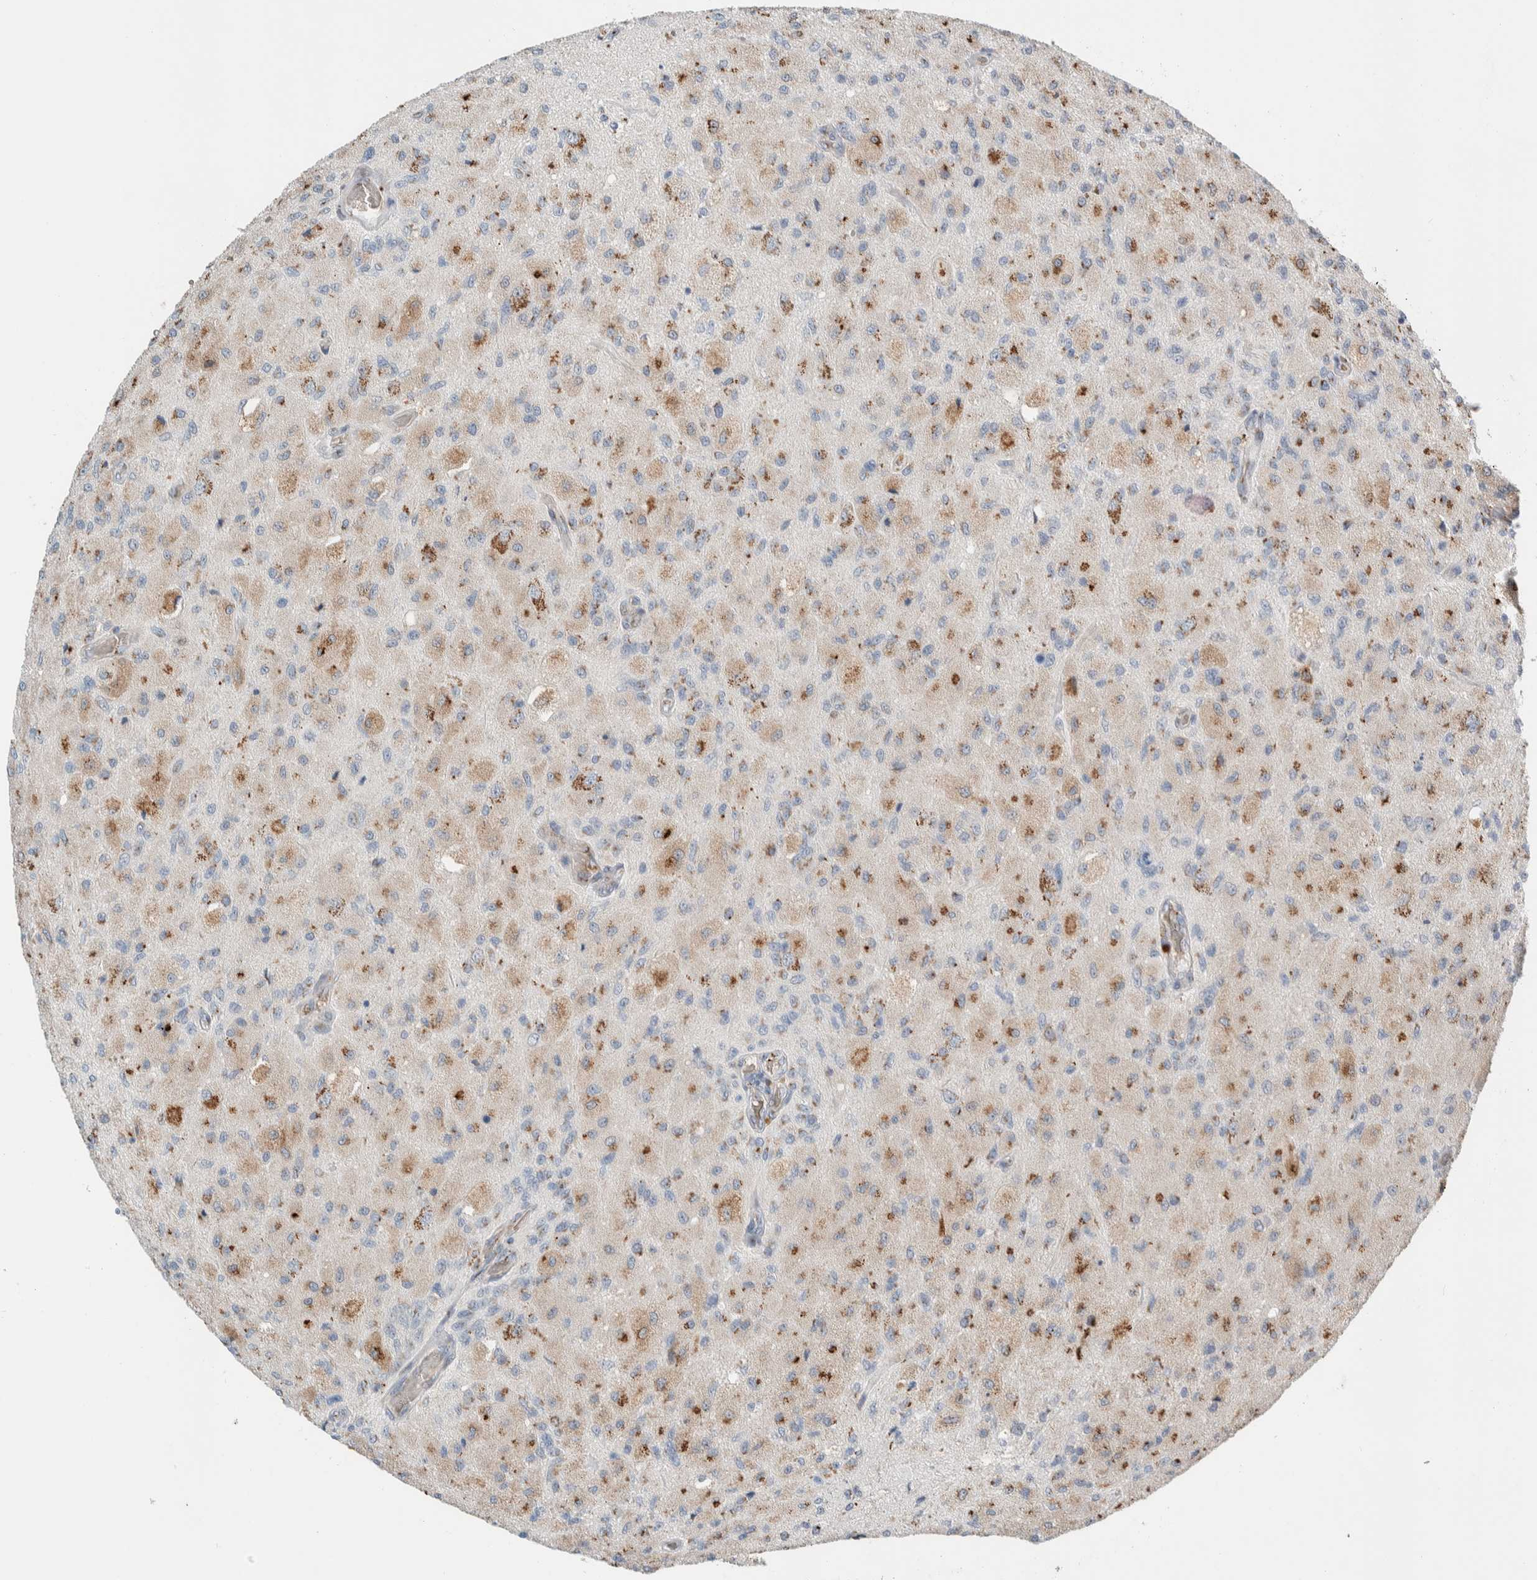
{"staining": {"intensity": "moderate", "quantity": ">75%", "location": "cytoplasmic/membranous"}, "tissue": "glioma", "cell_type": "Tumor cells", "image_type": "cancer", "snomed": [{"axis": "morphology", "description": "Normal tissue, NOS"}, {"axis": "morphology", "description": "Glioma, malignant, High grade"}, {"axis": "topography", "description": "Cerebral cortex"}], "caption": "Glioma stained for a protein (brown) shows moderate cytoplasmic/membranous positive expression in approximately >75% of tumor cells.", "gene": "SLC38A10", "patient": {"sex": "male", "age": 77}}